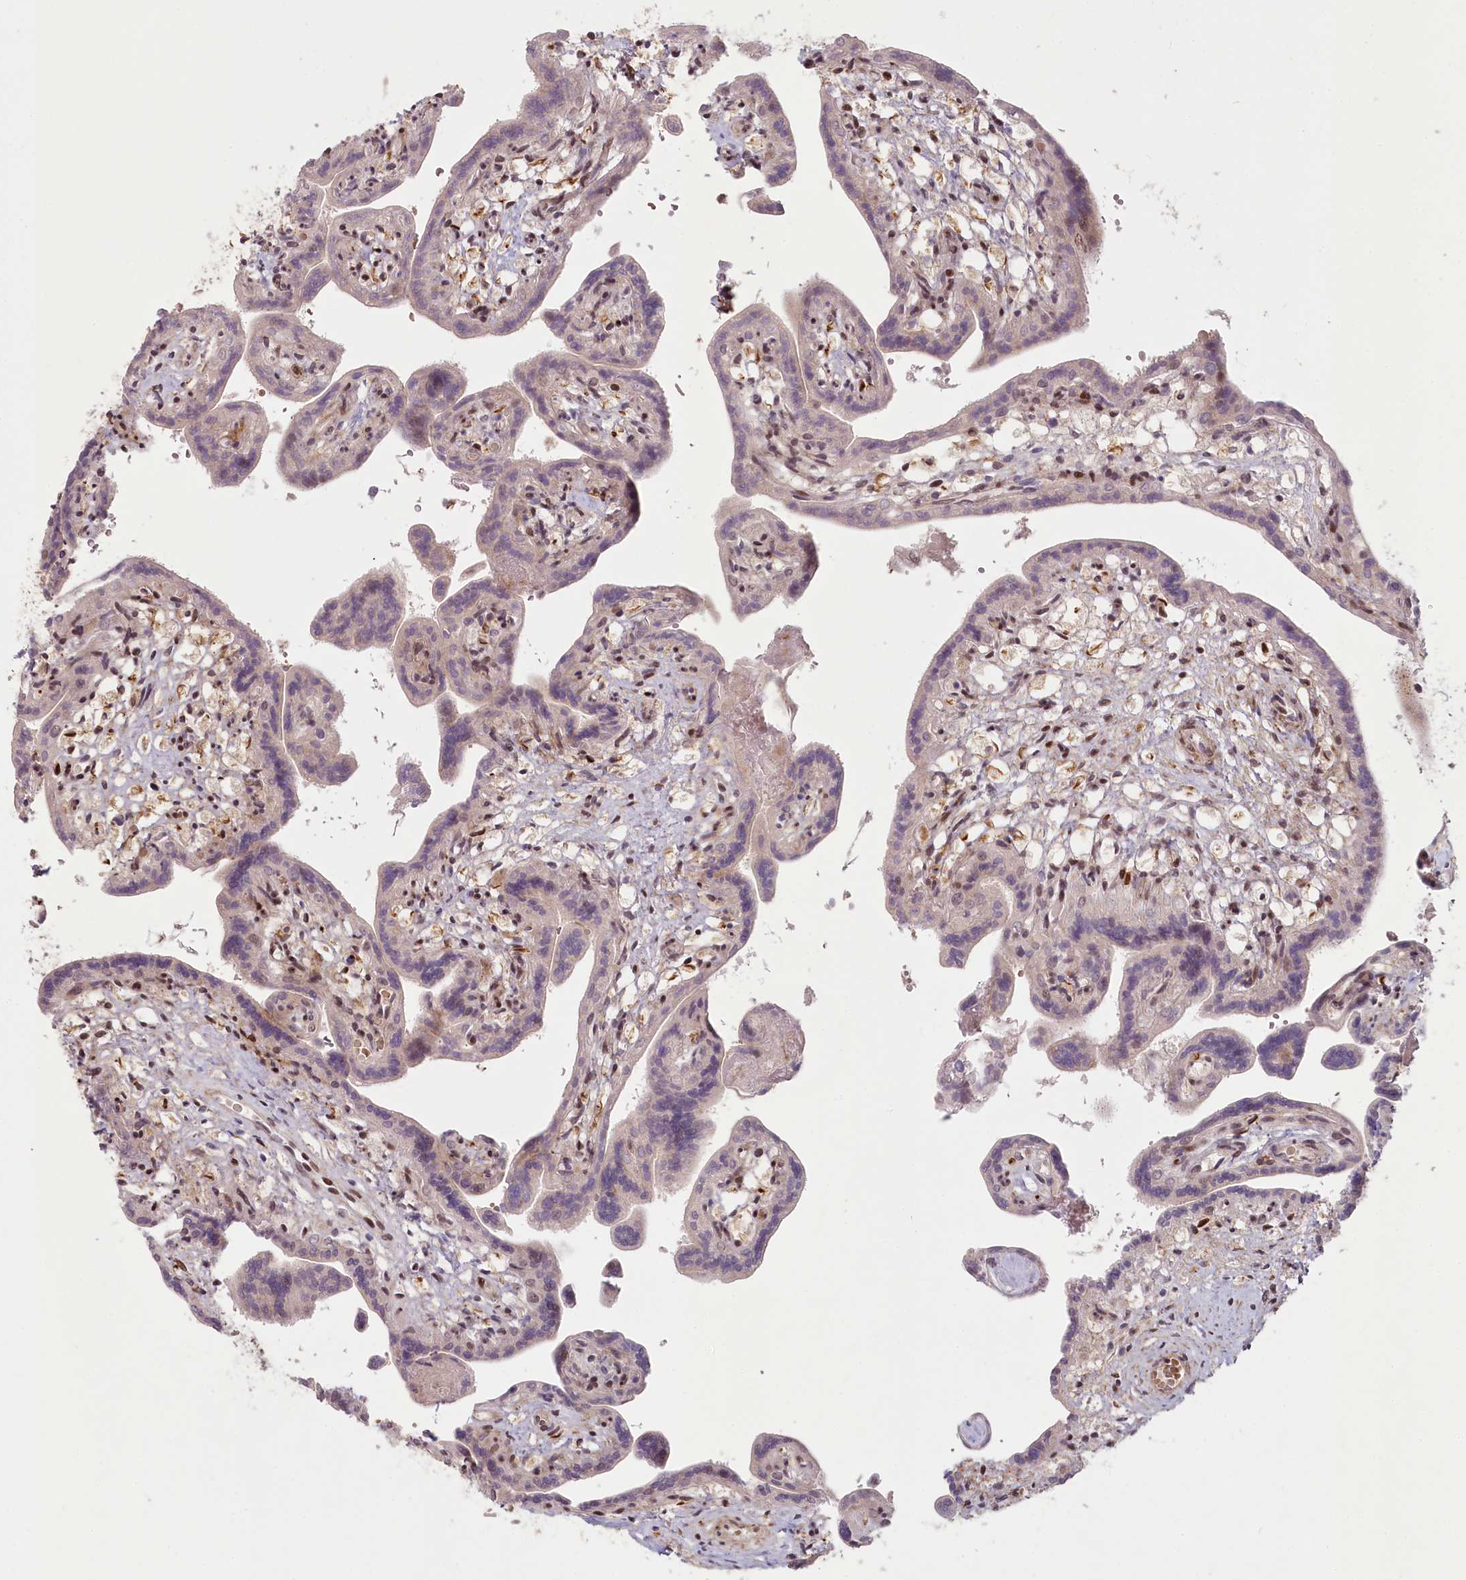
{"staining": {"intensity": "moderate", "quantity": "25%-75%", "location": "nuclear"}, "tissue": "placenta", "cell_type": "Trophoblastic cells", "image_type": "normal", "snomed": [{"axis": "morphology", "description": "Normal tissue, NOS"}, {"axis": "topography", "description": "Placenta"}], "caption": "Immunohistochemical staining of benign human placenta displays 25%-75% levels of moderate nuclear protein positivity in about 25%-75% of trophoblastic cells.", "gene": "FAM204A", "patient": {"sex": "female", "age": 37}}